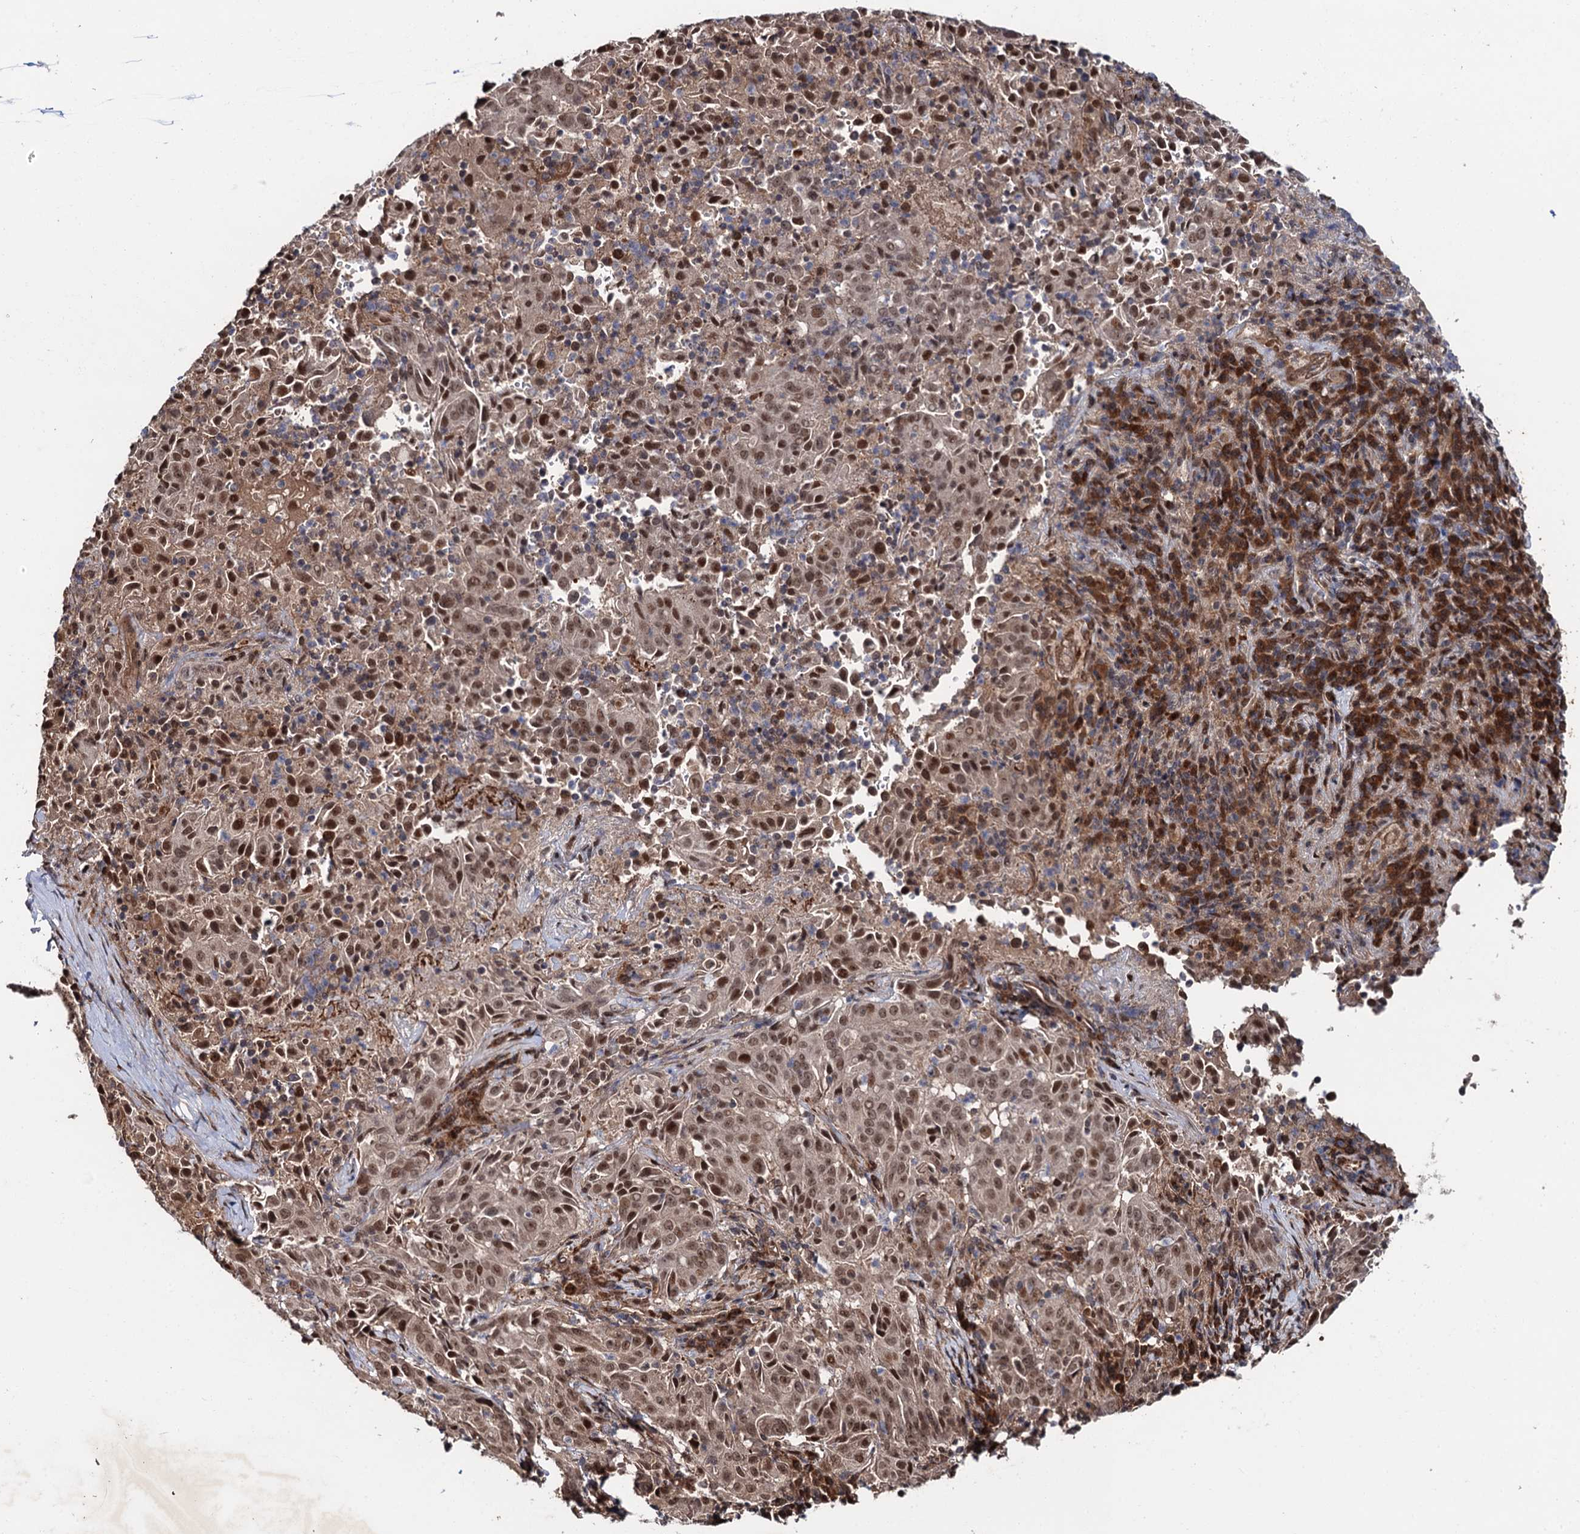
{"staining": {"intensity": "moderate", "quantity": ">75%", "location": "nuclear"}, "tissue": "pancreatic cancer", "cell_type": "Tumor cells", "image_type": "cancer", "snomed": [{"axis": "morphology", "description": "Adenocarcinoma, NOS"}, {"axis": "topography", "description": "Pancreas"}], "caption": "Immunohistochemical staining of pancreatic cancer shows moderate nuclear protein positivity in about >75% of tumor cells.", "gene": "CDC23", "patient": {"sex": "male", "age": 51}}